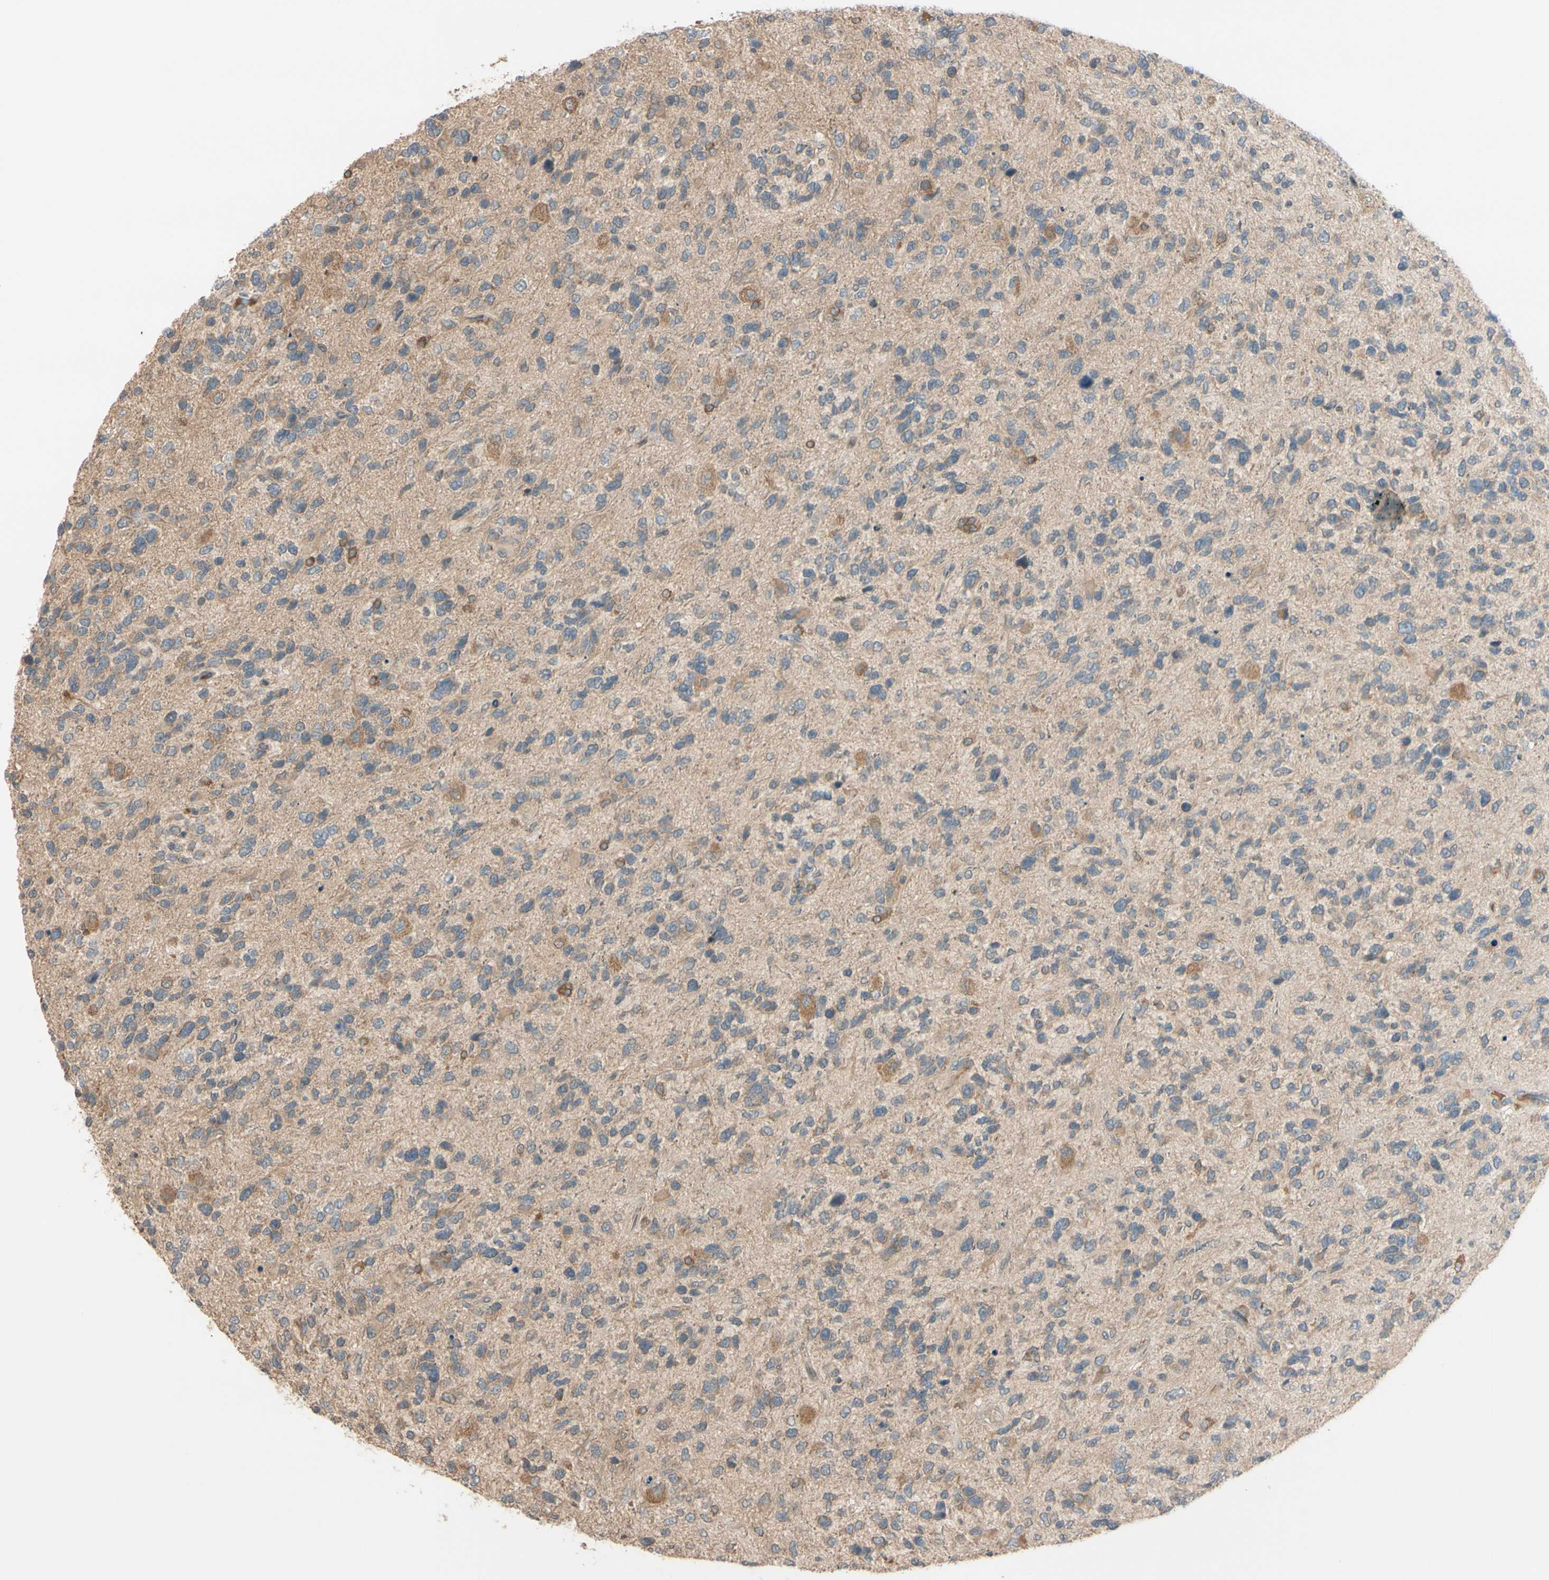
{"staining": {"intensity": "weak", "quantity": "25%-75%", "location": "cytoplasmic/membranous"}, "tissue": "glioma", "cell_type": "Tumor cells", "image_type": "cancer", "snomed": [{"axis": "morphology", "description": "Glioma, malignant, High grade"}, {"axis": "topography", "description": "Brain"}], "caption": "Immunohistochemistry histopathology image of glioma stained for a protein (brown), which exhibits low levels of weak cytoplasmic/membranous staining in approximately 25%-75% of tumor cells.", "gene": "FGF10", "patient": {"sex": "female", "age": 58}}